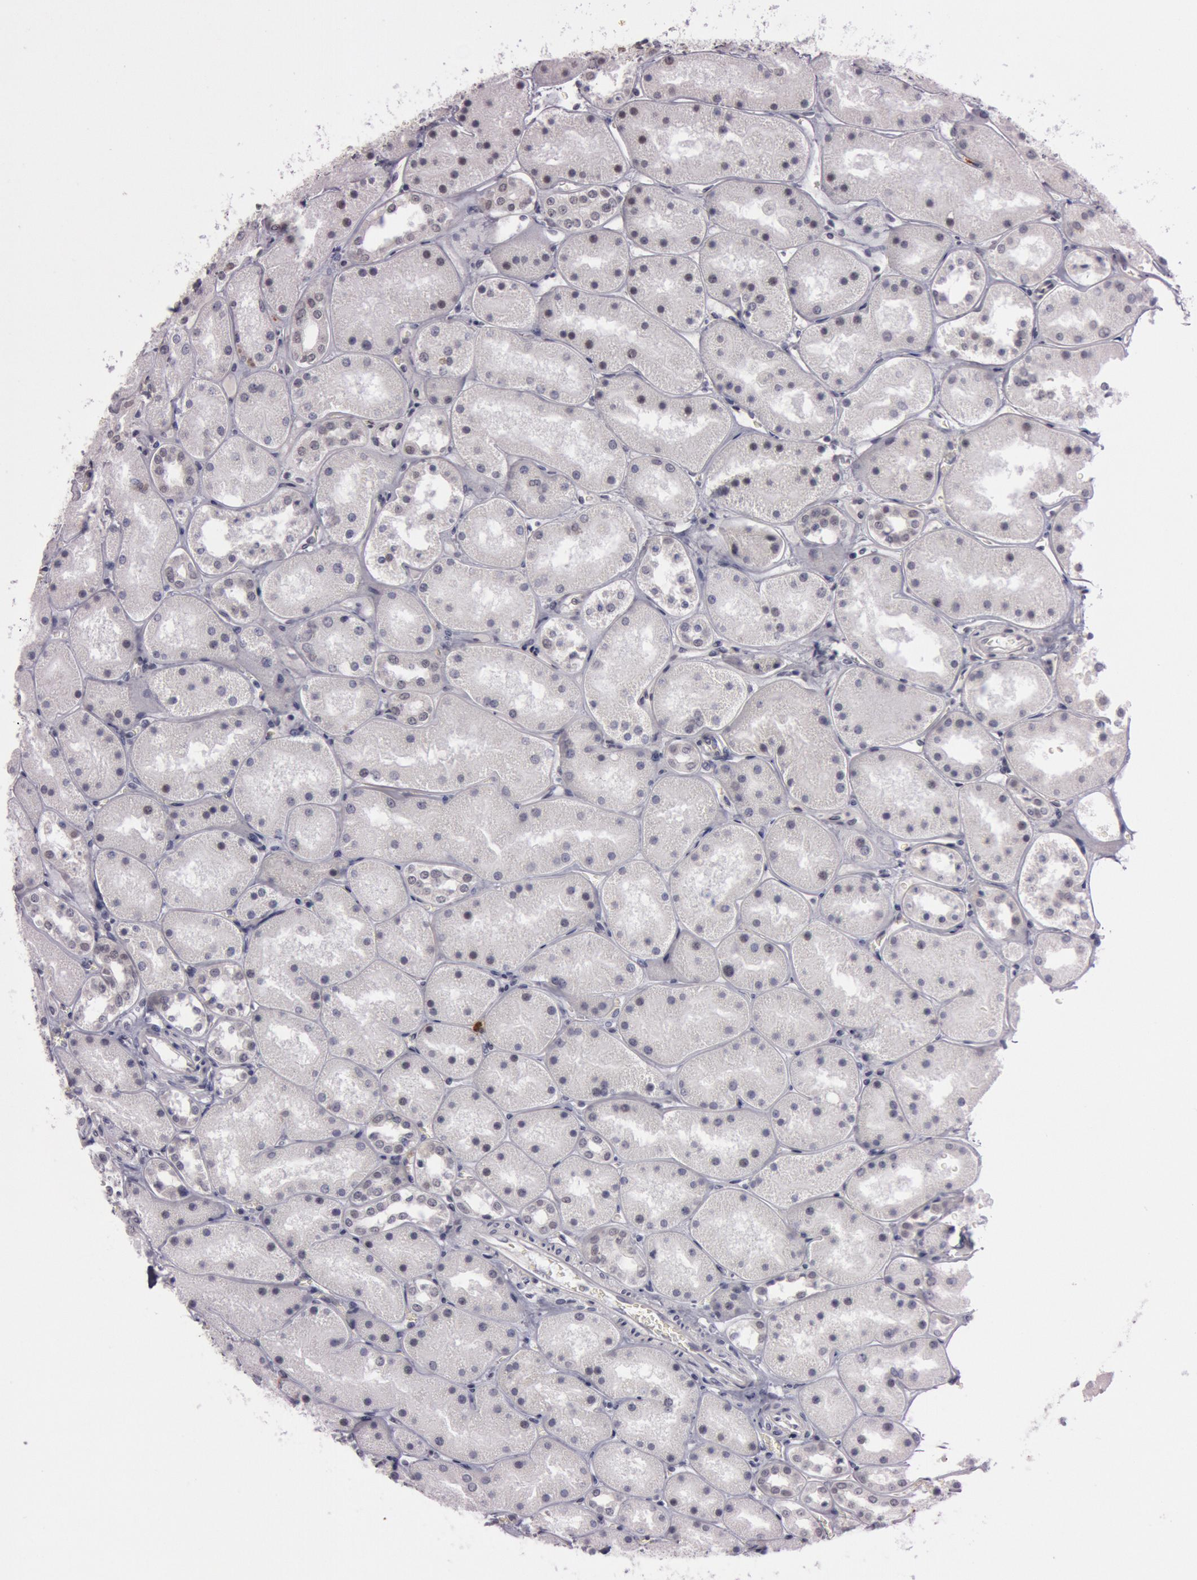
{"staining": {"intensity": "negative", "quantity": "none", "location": "none"}, "tissue": "kidney", "cell_type": "Cells in glomeruli", "image_type": "normal", "snomed": [{"axis": "morphology", "description": "Normal tissue, NOS"}, {"axis": "topography", "description": "Kidney"}], "caption": "Benign kidney was stained to show a protein in brown. There is no significant staining in cells in glomeruli.", "gene": "KDM6A", "patient": {"sex": "male", "age": 28}}